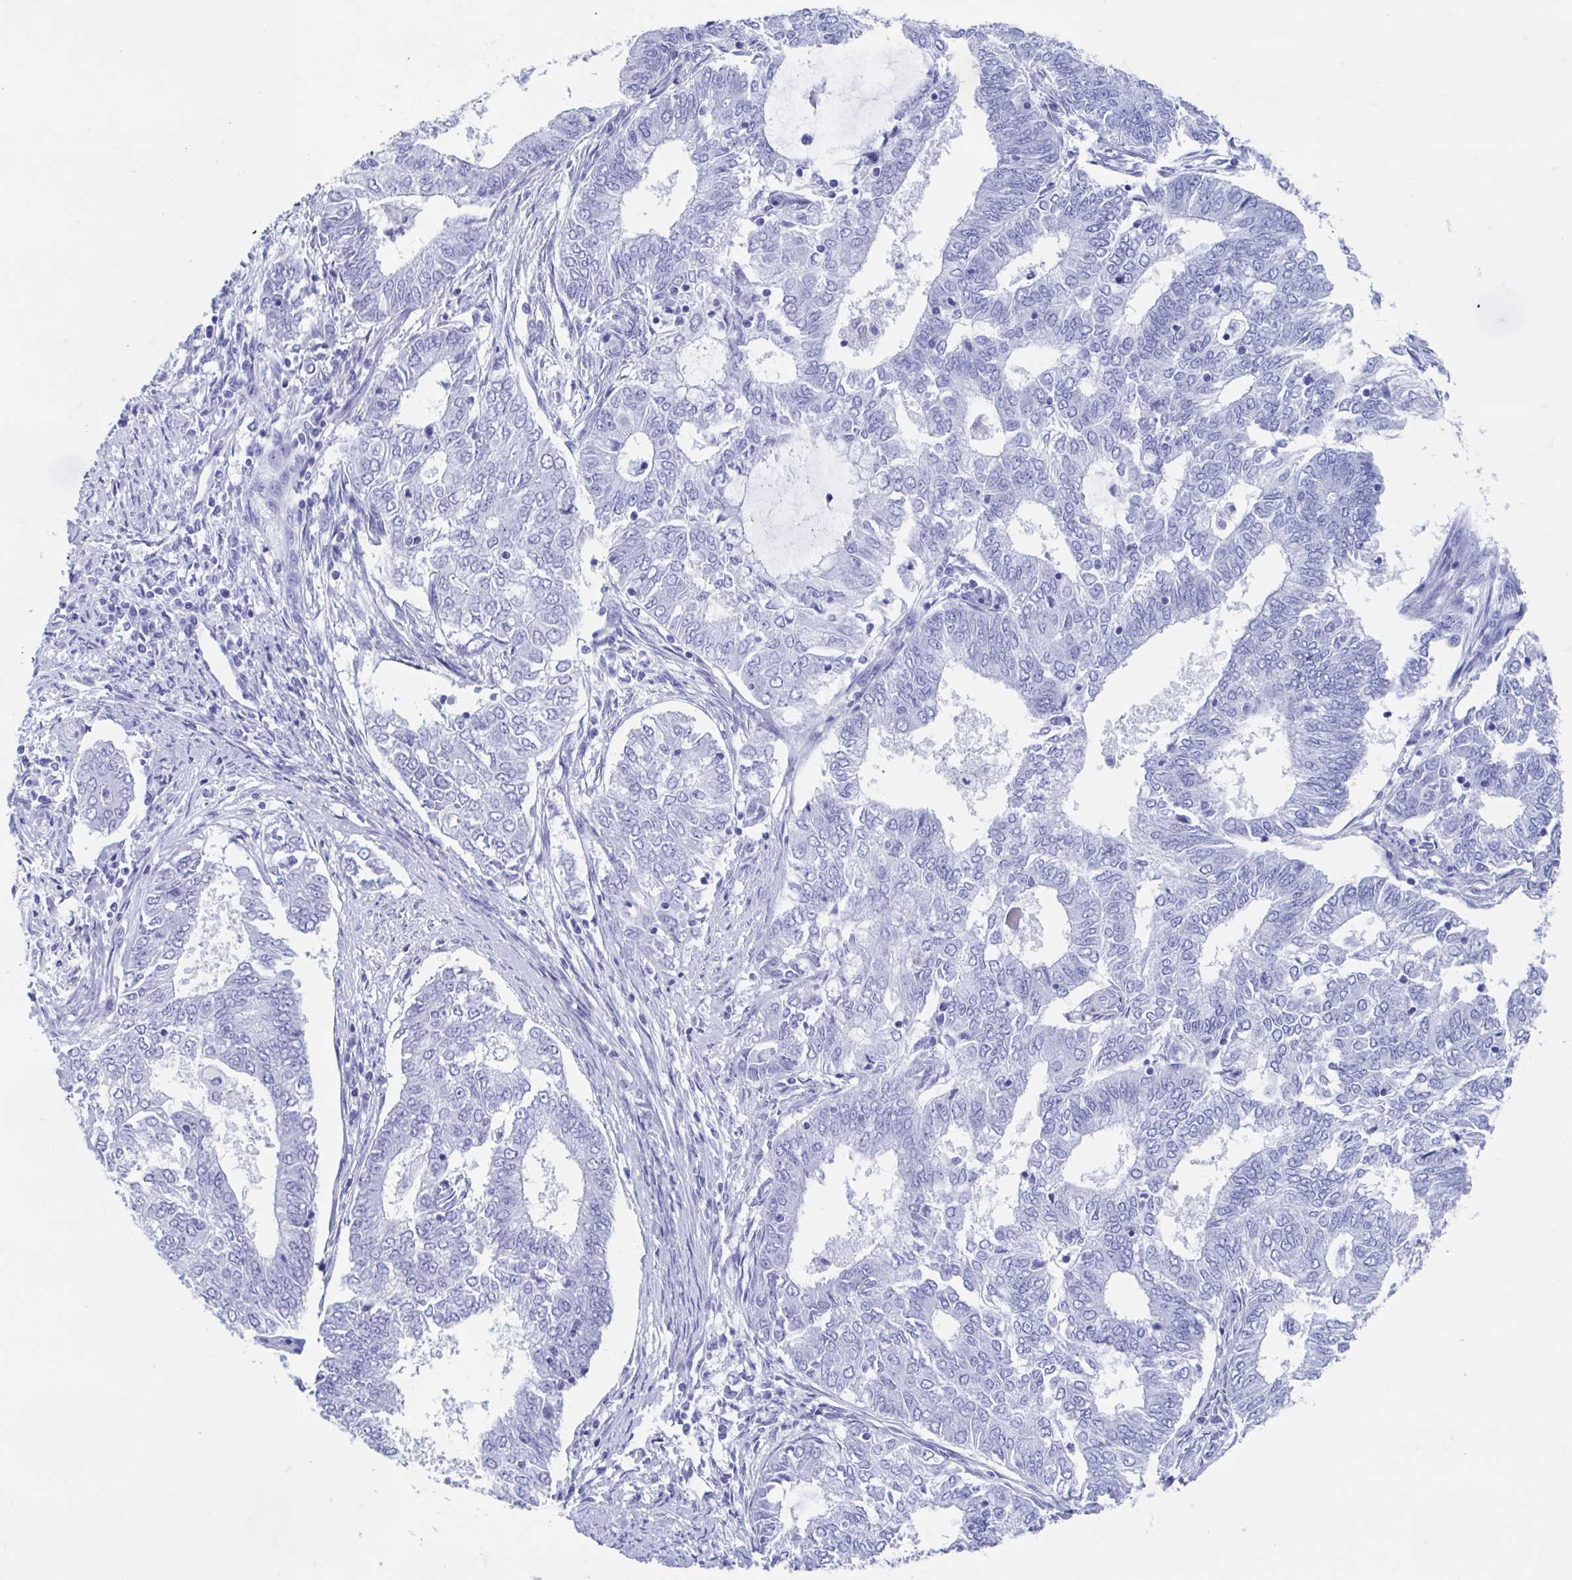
{"staining": {"intensity": "negative", "quantity": "none", "location": "none"}, "tissue": "endometrial cancer", "cell_type": "Tumor cells", "image_type": "cancer", "snomed": [{"axis": "morphology", "description": "Adenocarcinoma, NOS"}, {"axis": "topography", "description": "Endometrium"}], "caption": "Tumor cells show no significant positivity in adenocarcinoma (endometrial).", "gene": "HDGFL1", "patient": {"sex": "female", "age": 62}}